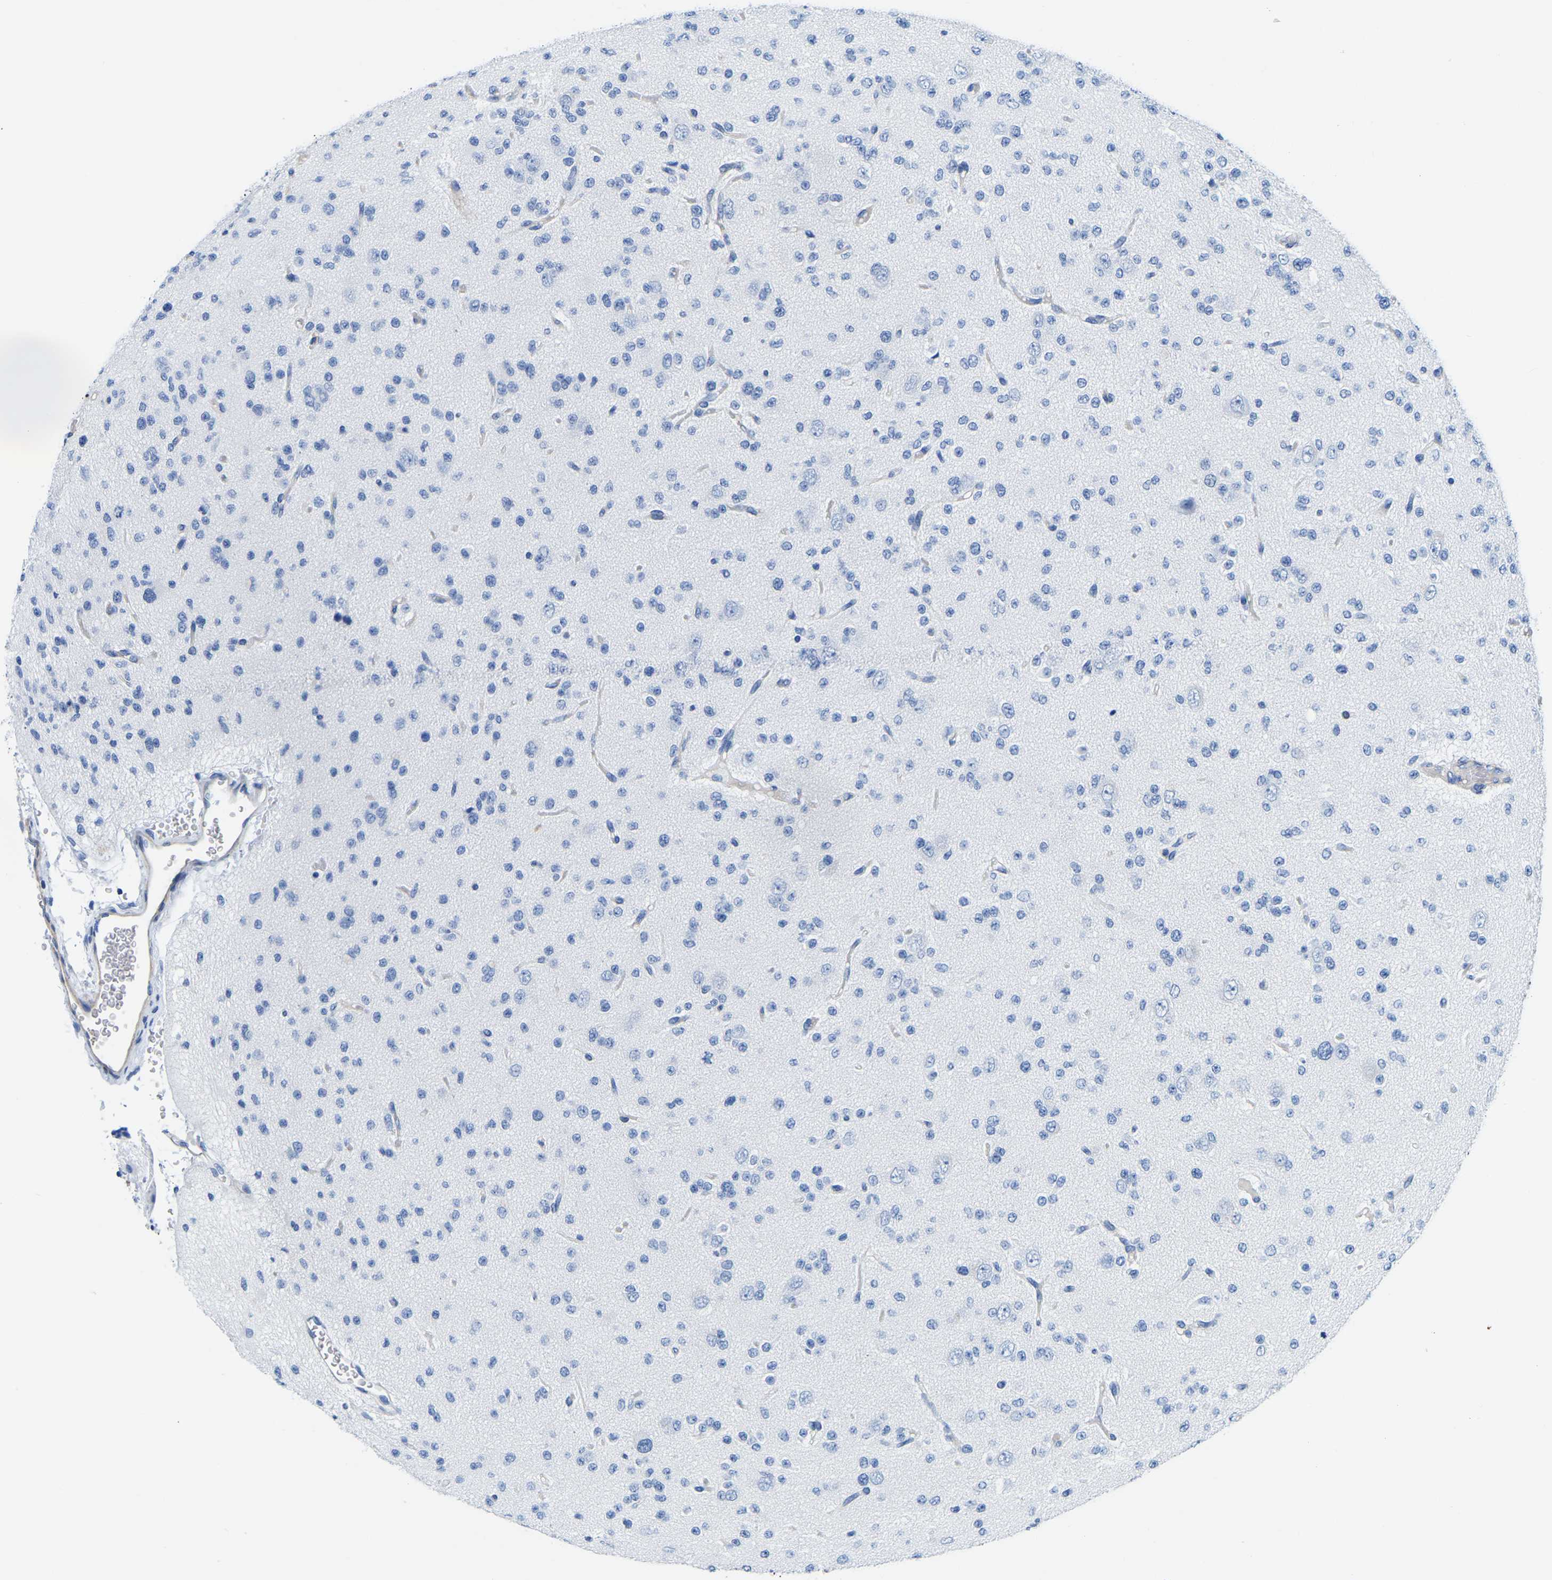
{"staining": {"intensity": "negative", "quantity": "none", "location": "none"}, "tissue": "glioma", "cell_type": "Tumor cells", "image_type": "cancer", "snomed": [{"axis": "morphology", "description": "Glioma, malignant, Low grade"}, {"axis": "topography", "description": "Brain"}], "caption": "An immunohistochemistry (IHC) histopathology image of glioma is shown. There is no staining in tumor cells of glioma.", "gene": "UPK3A", "patient": {"sex": "male", "age": 38}}